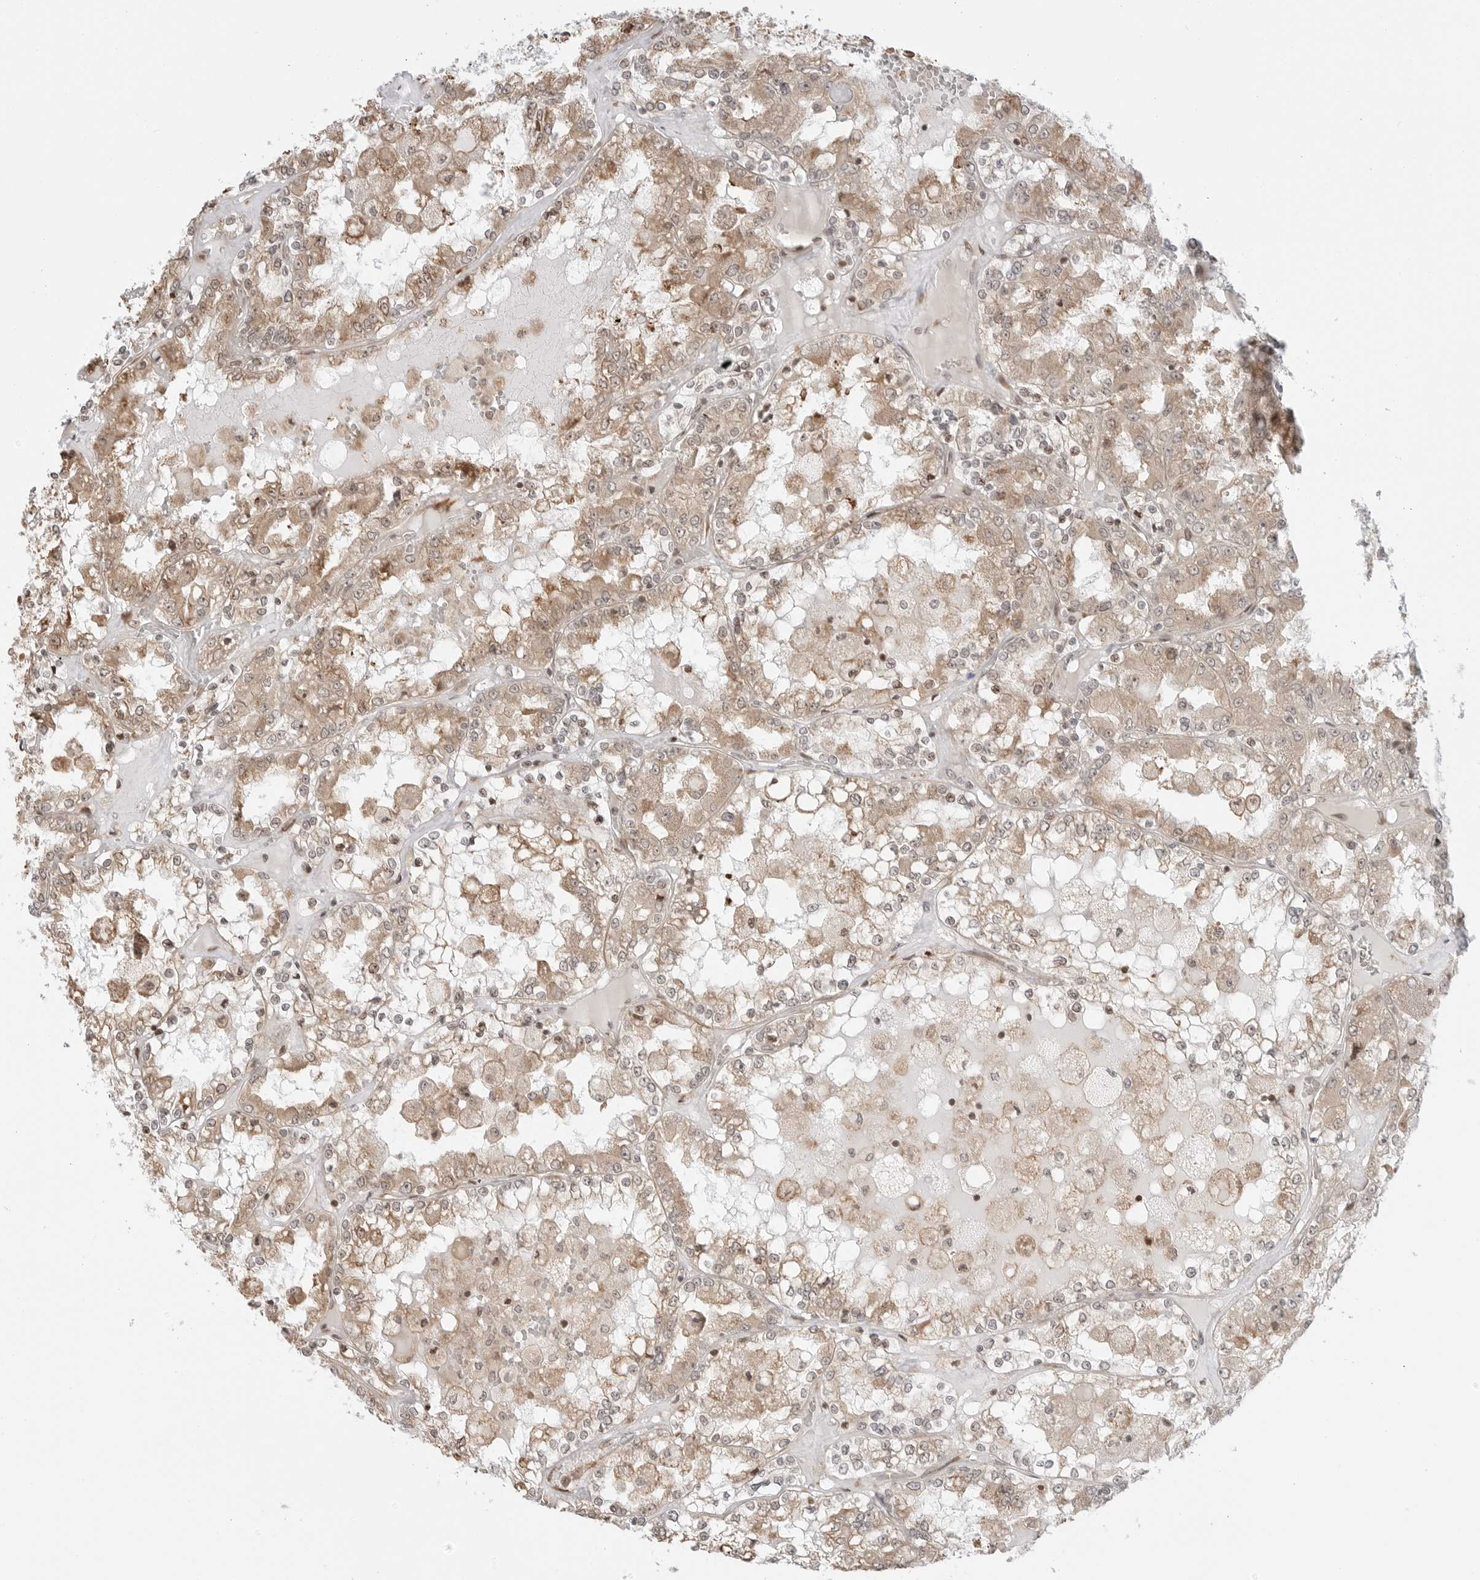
{"staining": {"intensity": "weak", "quantity": ">75%", "location": "cytoplasmic/membranous,nuclear"}, "tissue": "renal cancer", "cell_type": "Tumor cells", "image_type": "cancer", "snomed": [{"axis": "morphology", "description": "Adenocarcinoma, NOS"}, {"axis": "topography", "description": "Kidney"}], "caption": "Weak cytoplasmic/membranous and nuclear protein staining is appreciated in approximately >75% of tumor cells in renal cancer. The staining was performed using DAB to visualize the protein expression in brown, while the nuclei were stained in blue with hematoxylin (Magnification: 20x).", "gene": "FKBP14", "patient": {"sex": "female", "age": 56}}